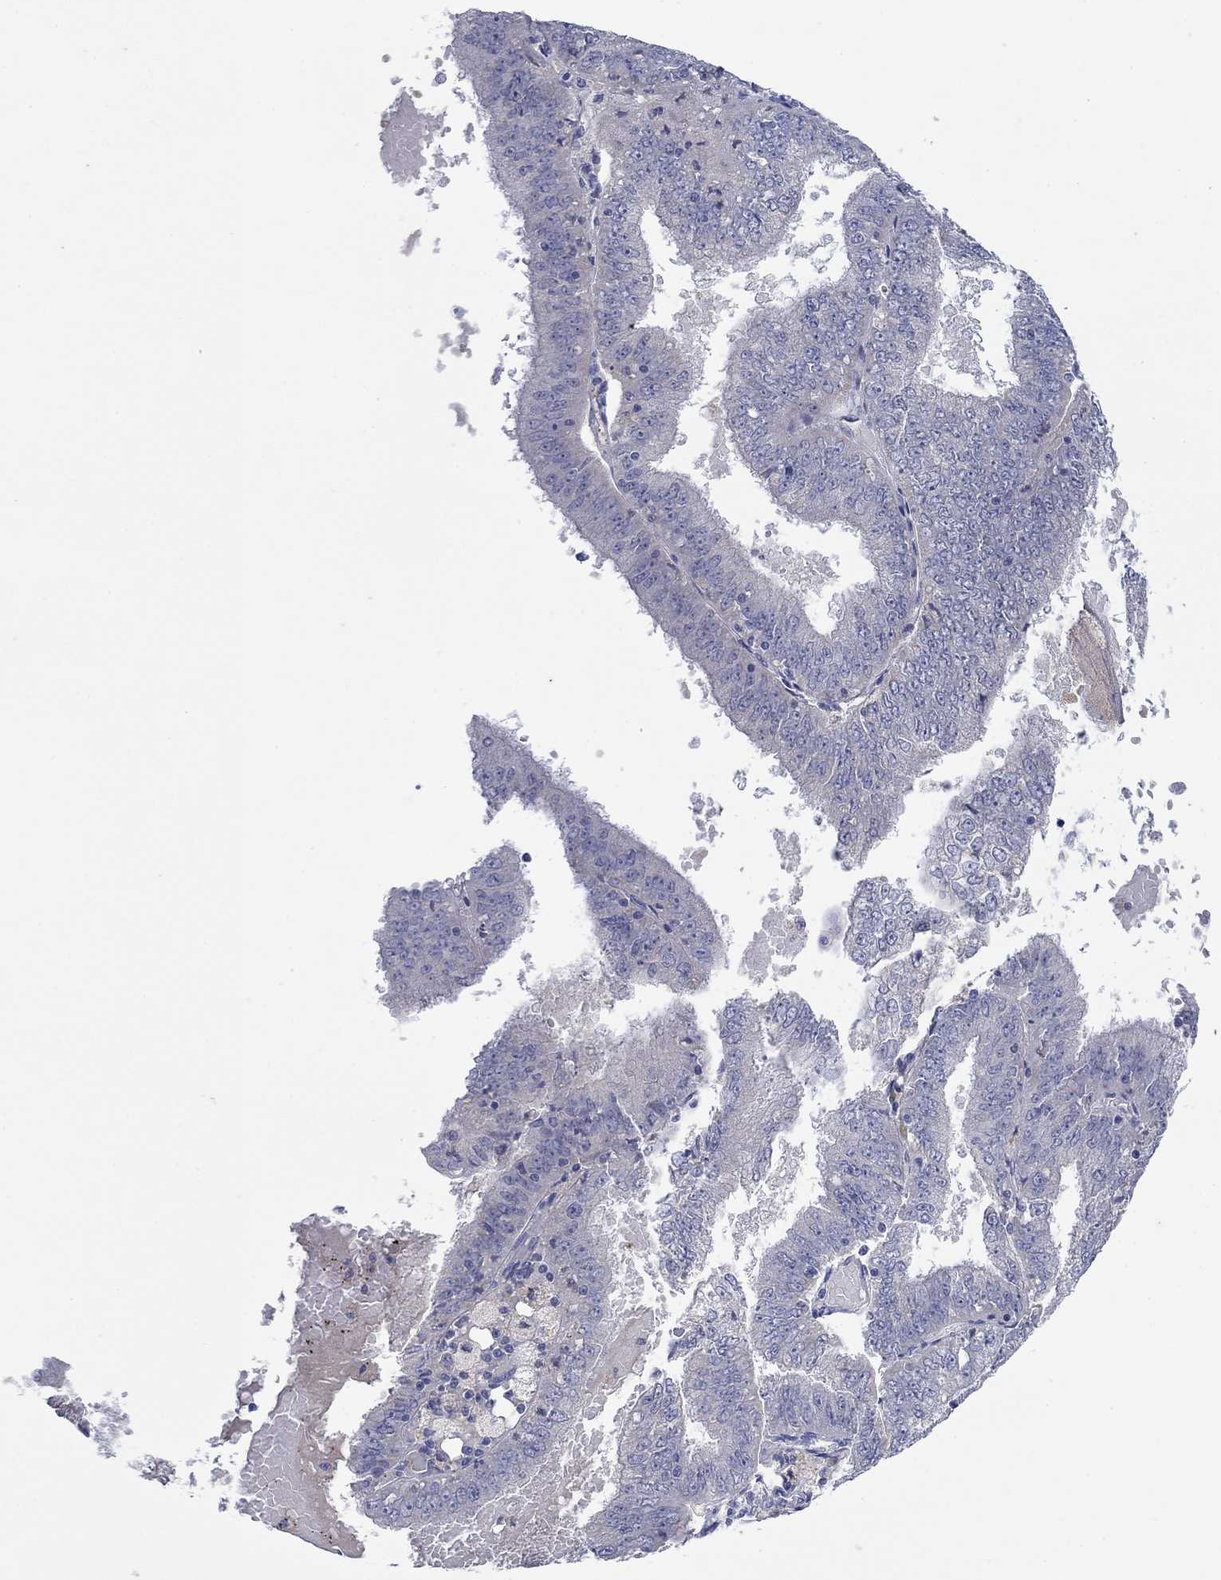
{"staining": {"intensity": "negative", "quantity": "none", "location": "none"}, "tissue": "endometrial cancer", "cell_type": "Tumor cells", "image_type": "cancer", "snomed": [{"axis": "morphology", "description": "Adenocarcinoma, NOS"}, {"axis": "topography", "description": "Endometrium"}], "caption": "The immunohistochemistry image has no significant staining in tumor cells of endometrial cancer (adenocarcinoma) tissue.", "gene": "PLCL2", "patient": {"sex": "female", "age": 66}}